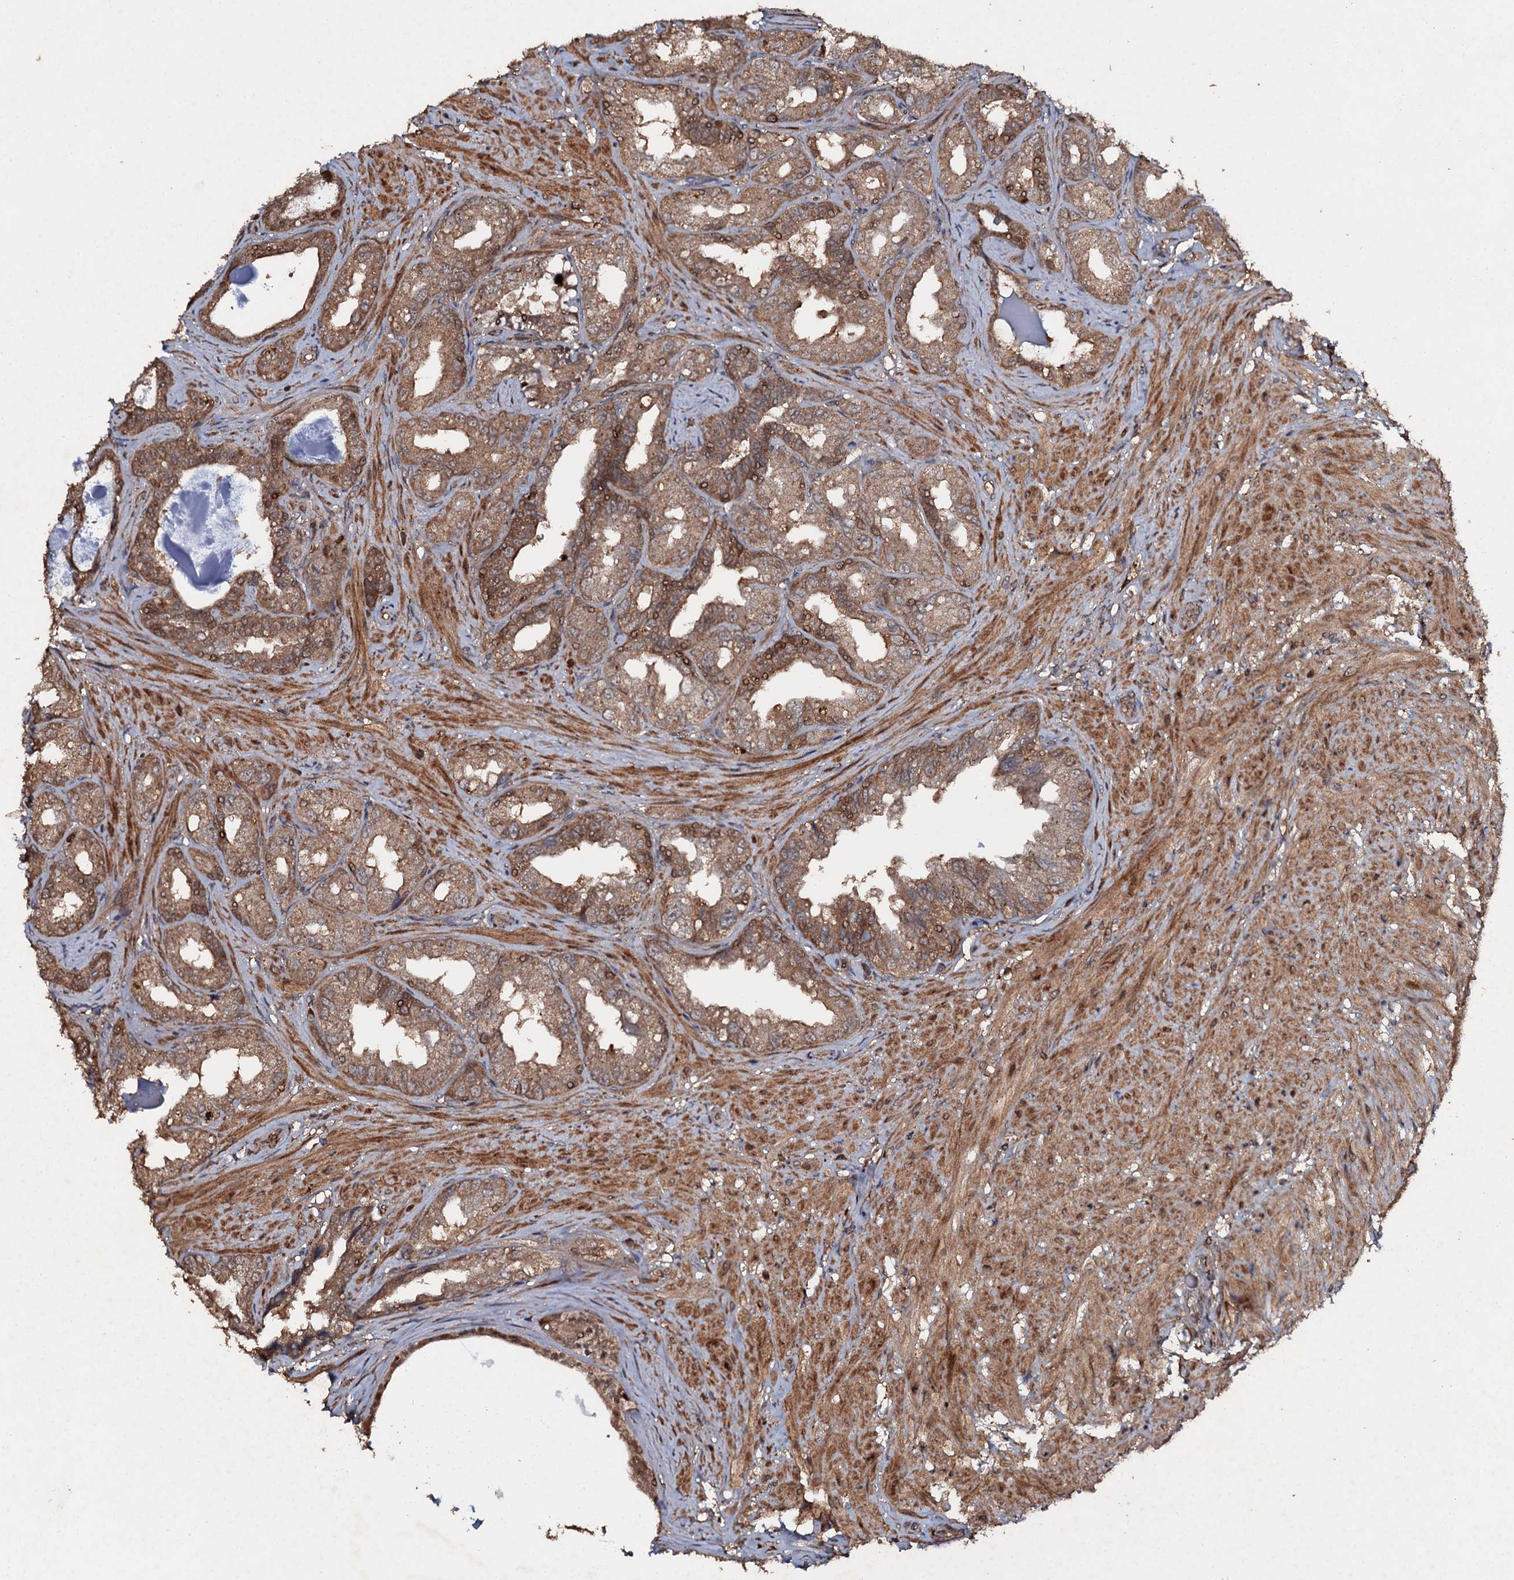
{"staining": {"intensity": "moderate", "quantity": ">75%", "location": "cytoplasmic/membranous"}, "tissue": "seminal vesicle", "cell_type": "Glandular cells", "image_type": "normal", "snomed": [{"axis": "morphology", "description": "Normal tissue, NOS"}, {"axis": "topography", "description": "Seminal veicle"}, {"axis": "topography", "description": "Peripheral nerve tissue"}], "caption": "Glandular cells exhibit medium levels of moderate cytoplasmic/membranous expression in about >75% of cells in unremarkable human seminal vesicle.", "gene": "ADGRG3", "patient": {"sex": "male", "age": 63}}